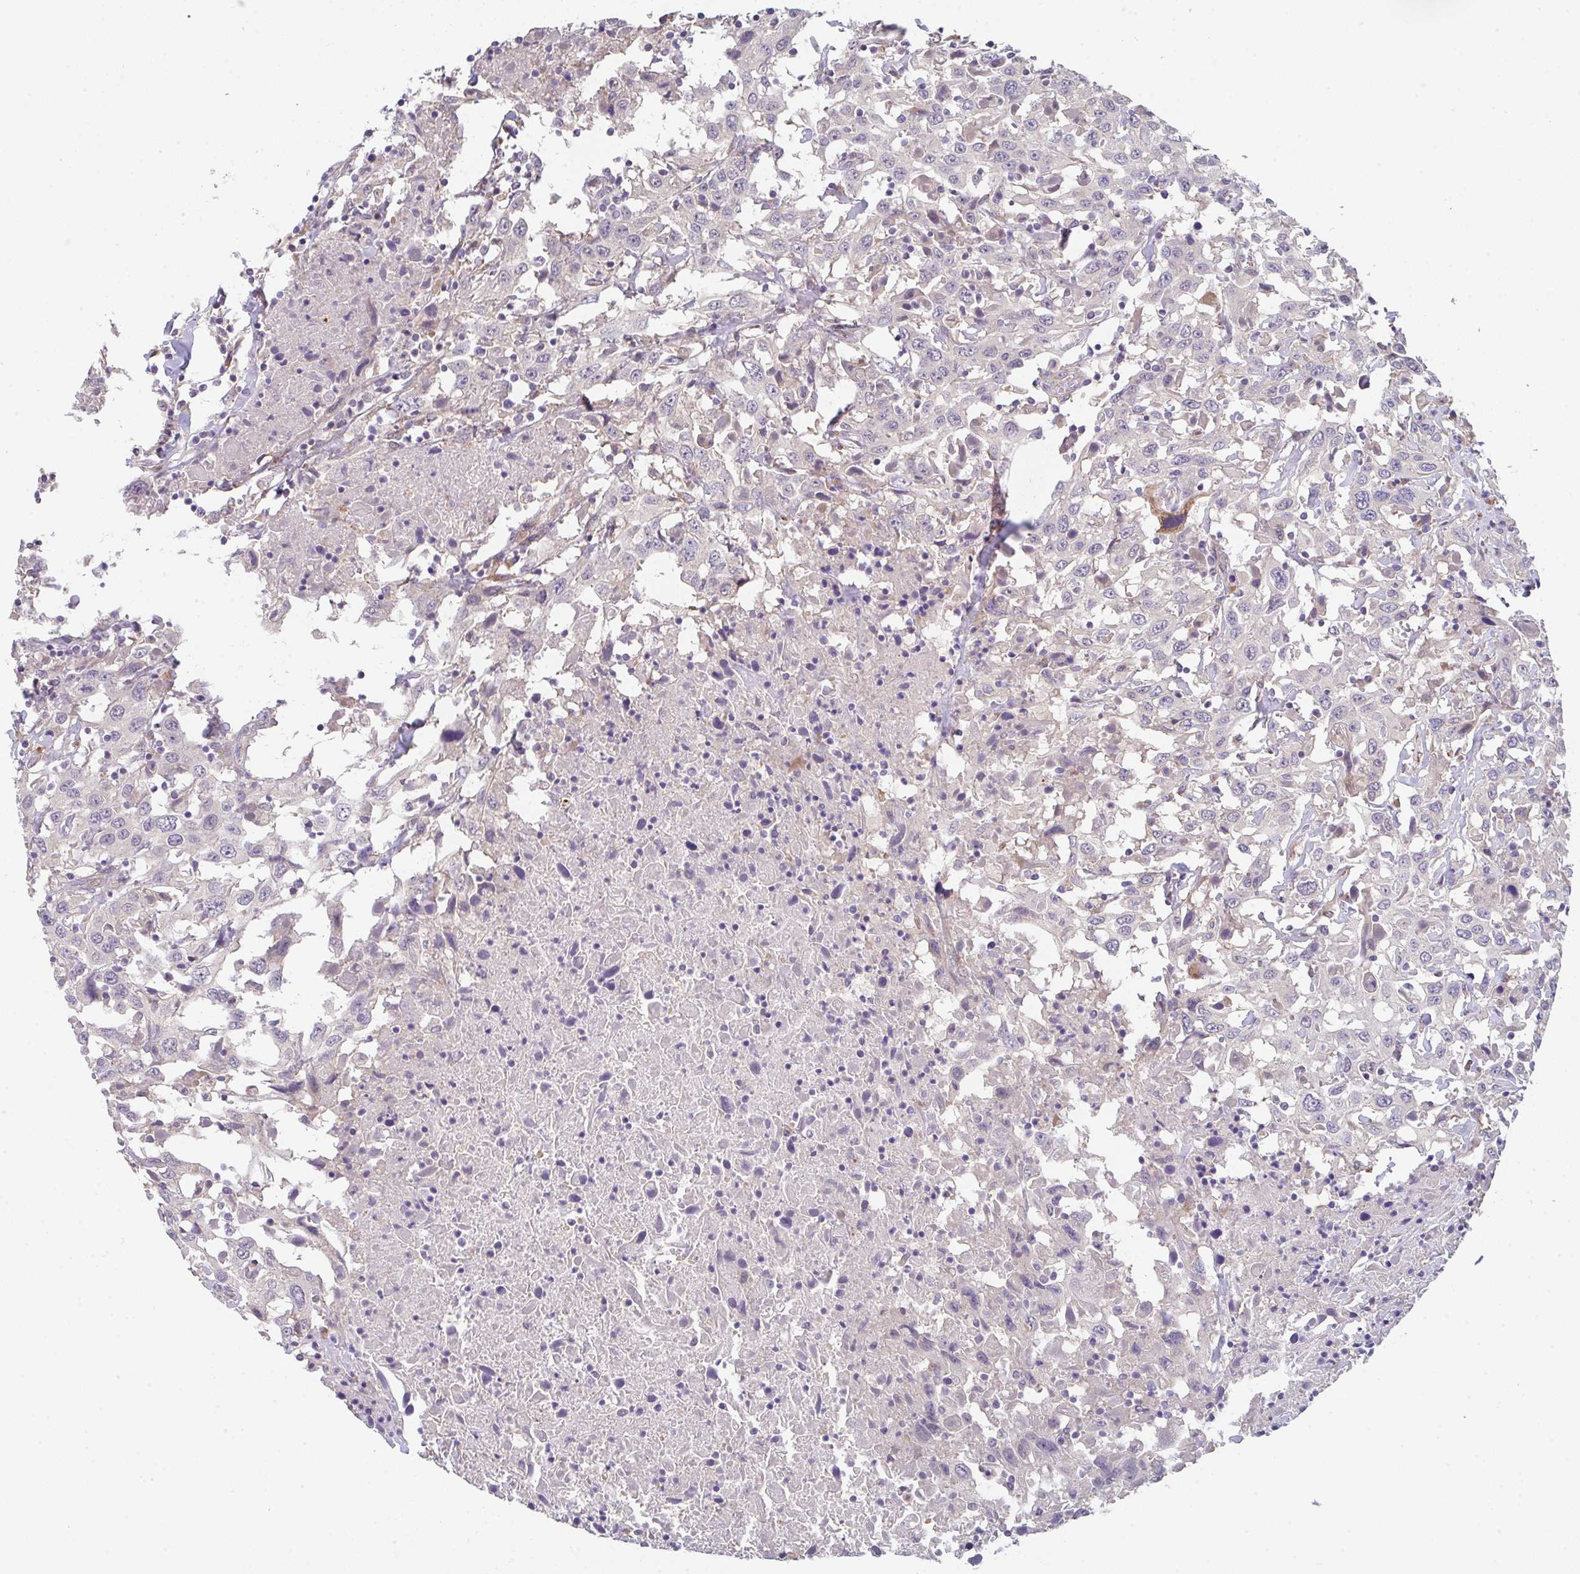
{"staining": {"intensity": "negative", "quantity": "none", "location": "none"}, "tissue": "urothelial cancer", "cell_type": "Tumor cells", "image_type": "cancer", "snomed": [{"axis": "morphology", "description": "Urothelial carcinoma, High grade"}, {"axis": "topography", "description": "Urinary bladder"}], "caption": "Immunohistochemistry of human urothelial carcinoma (high-grade) shows no positivity in tumor cells.", "gene": "TSPAN31", "patient": {"sex": "male", "age": 61}}